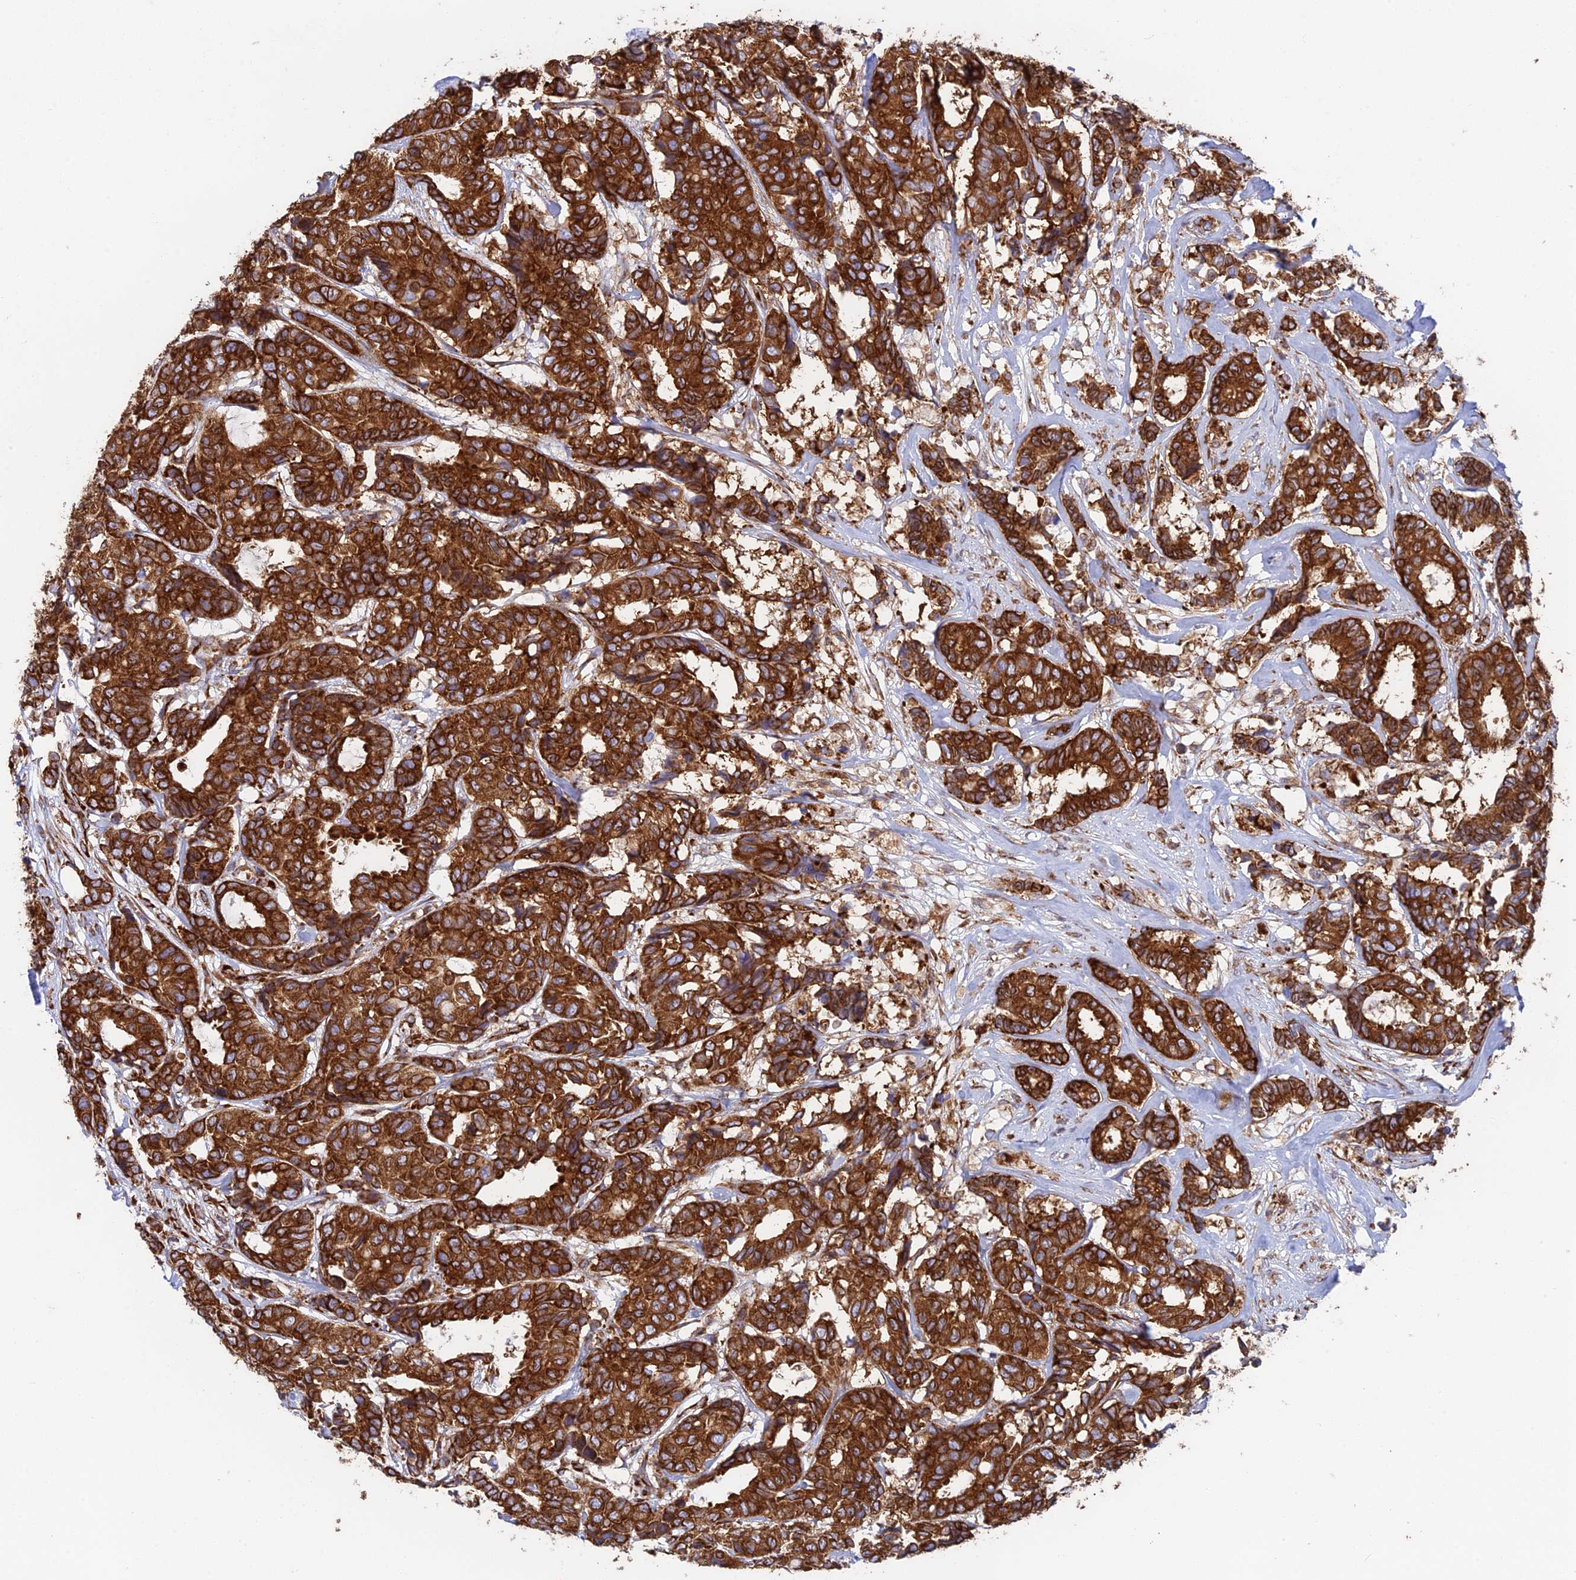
{"staining": {"intensity": "strong", "quantity": ">75%", "location": "cytoplasmic/membranous"}, "tissue": "breast cancer", "cell_type": "Tumor cells", "image_type": "cancer", "snomed": [{"axis": "morphology", "description": "Duct carcinoma"}, {"axis": "topography", "description": "Breast"}], "caption": "High-power microscopy captured an immunohistochemistry (IHC) photomicrograph of intraductal carcinoma (breast), revealing strong cytoplasmic/membranous expression in approximately >75% of tumor cells.", "gene": "CCDC69", "patient": {"sex": "female", "age": 87}}